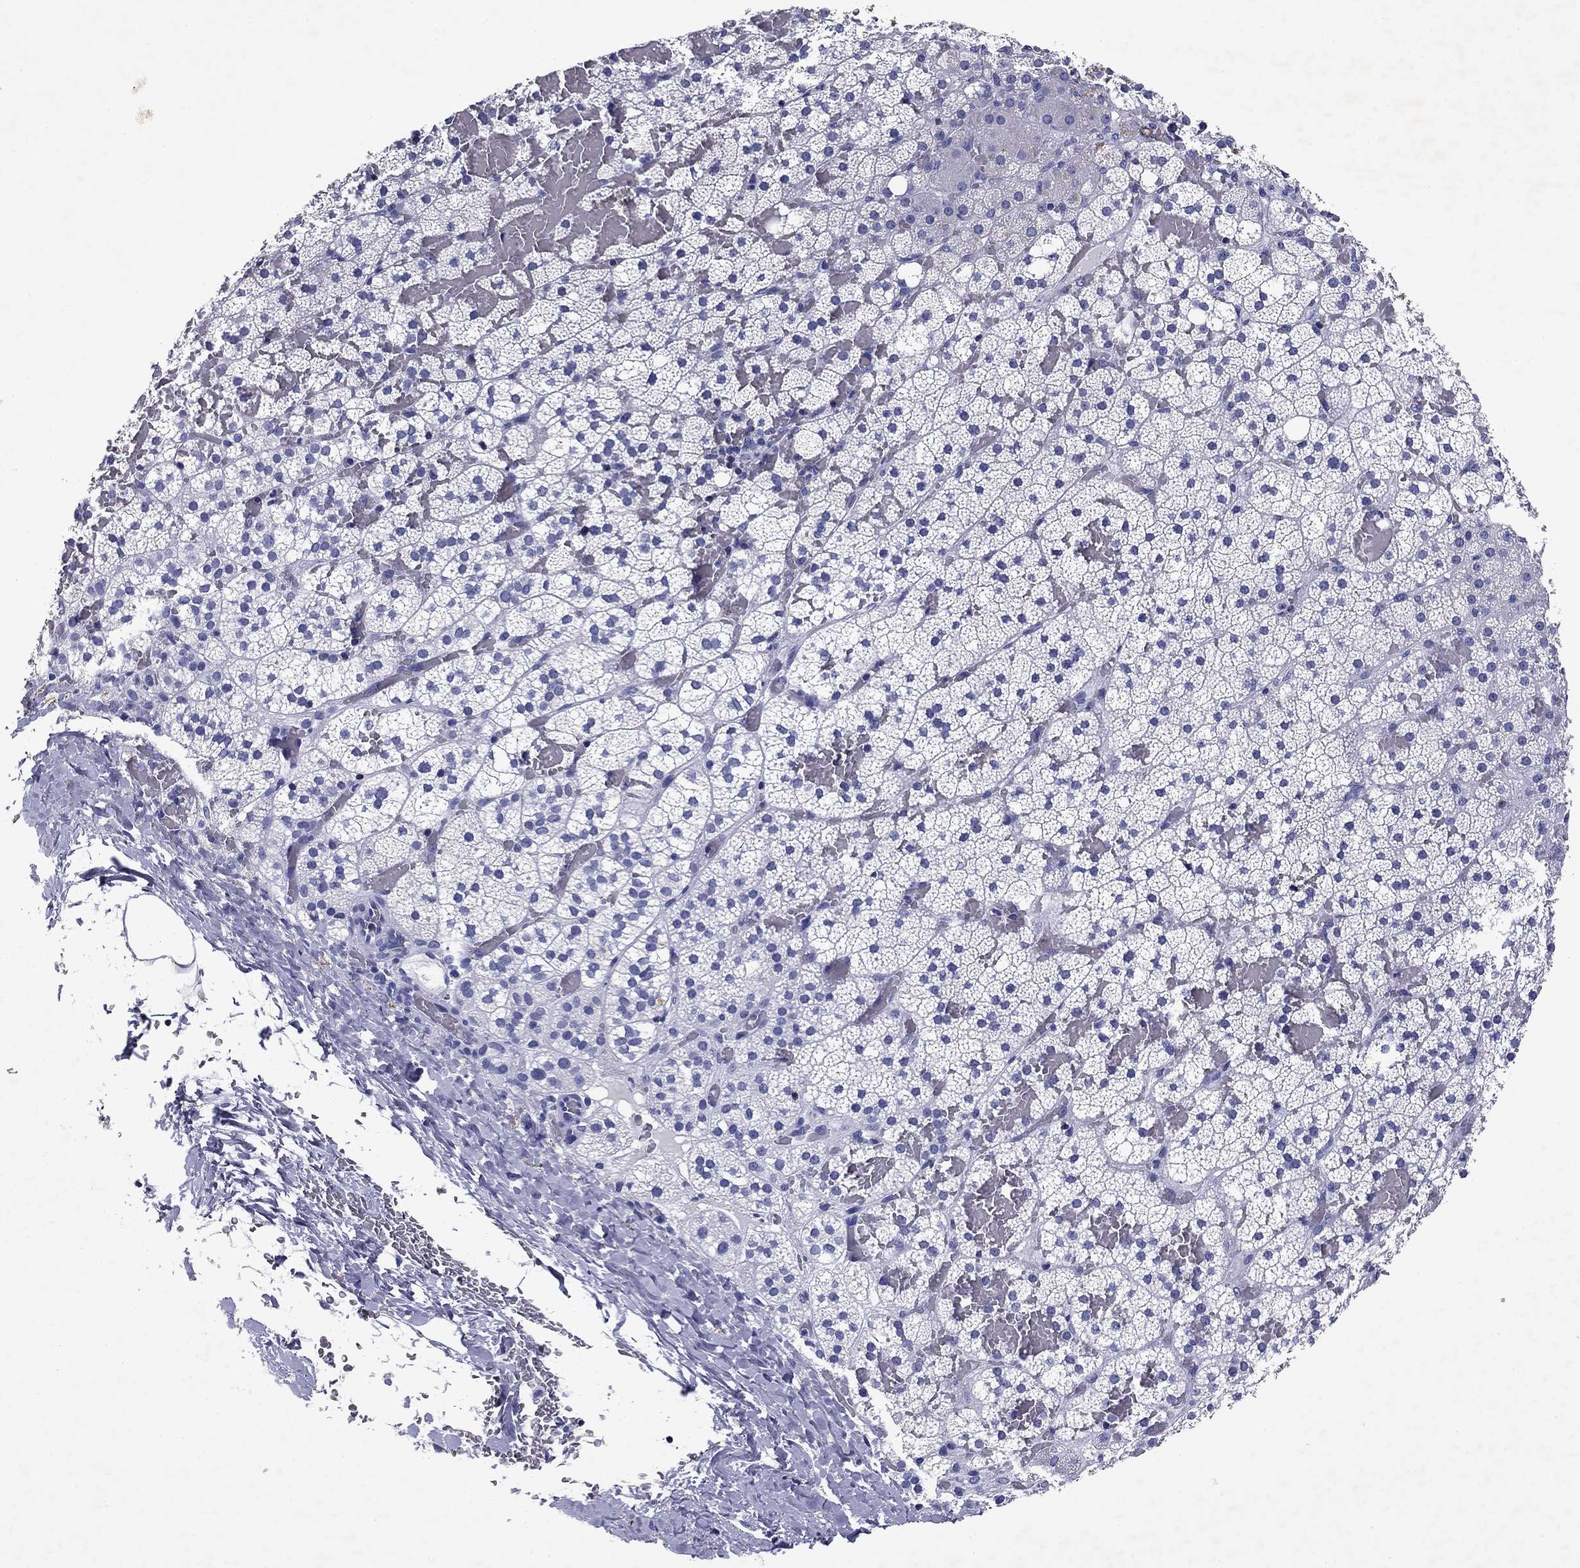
{"staining": {"intensity": "negative", "quantity": "none", "location": "none"}, "tissue": "adrenal gland", "cell_type": "Glandular cells", "image_type": "normal", "snomed": [{"axis": "morphology", "description": "Normal tissue, NOS"}, {"axis": "topography", "description": "Adrenal gland"}], "caption": "Micrograph shows no protein positivity in glandular cells of benign adrenal gland.", "gene": "GZMK", "patient": {"sex": "male", "age": 53}}